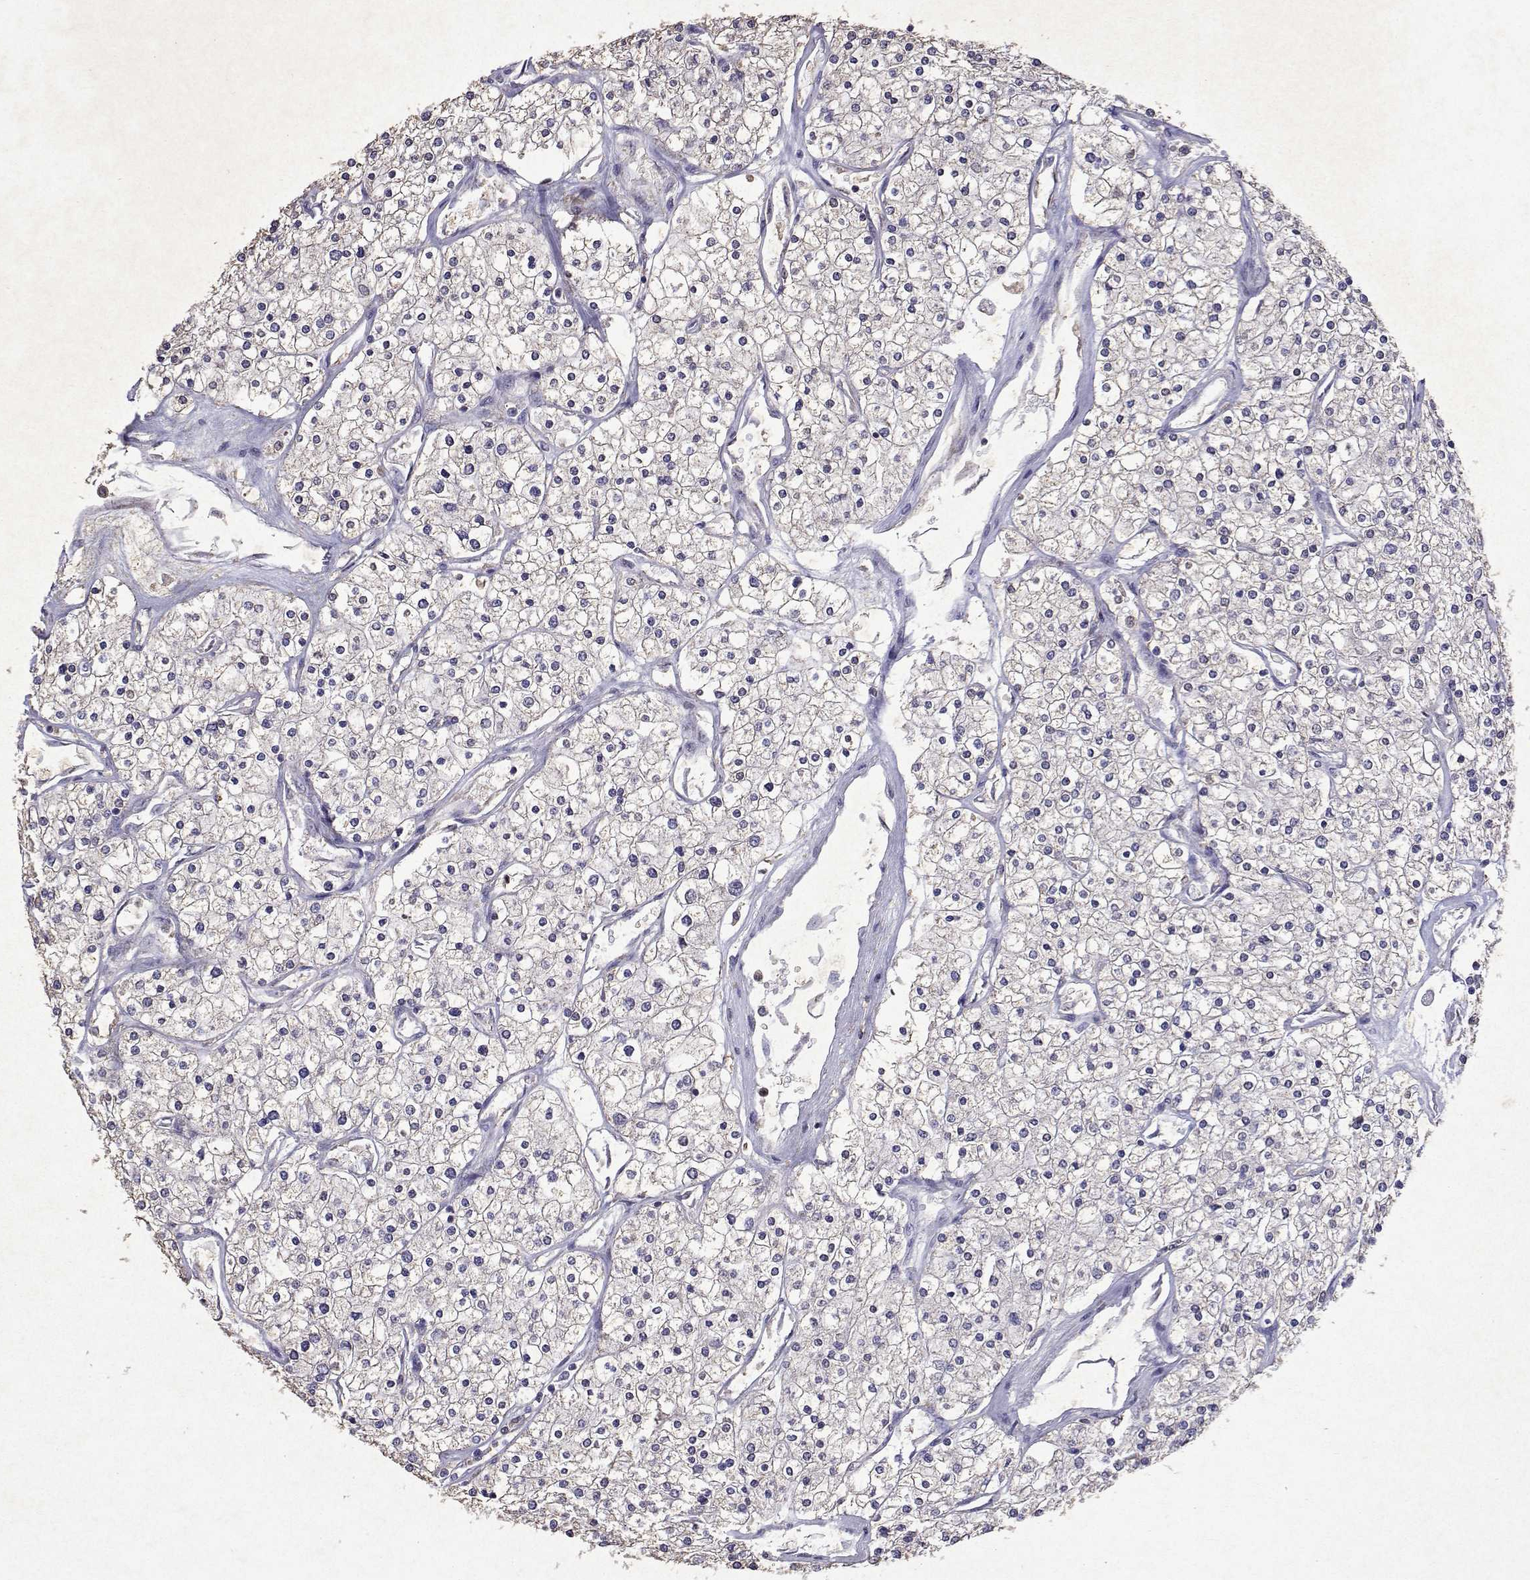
{"staining": {"intensity": "negative", "quantity": "none", "location": "none"}, "tissue": "renal cancer", "cell_type": "Tumor cells", "image_type": "cancer", "snomed": [{"axis": "morphology", "description": "Adenocarcinoma, NOS"}, {"axis": "topography", "description": "Kidney"}], "caption": "Tumor cells are negative for brown protein staining in renal adenocarcinoma.", "gene": "APAF1", "patient": {"sex": "male", "age": 80}}